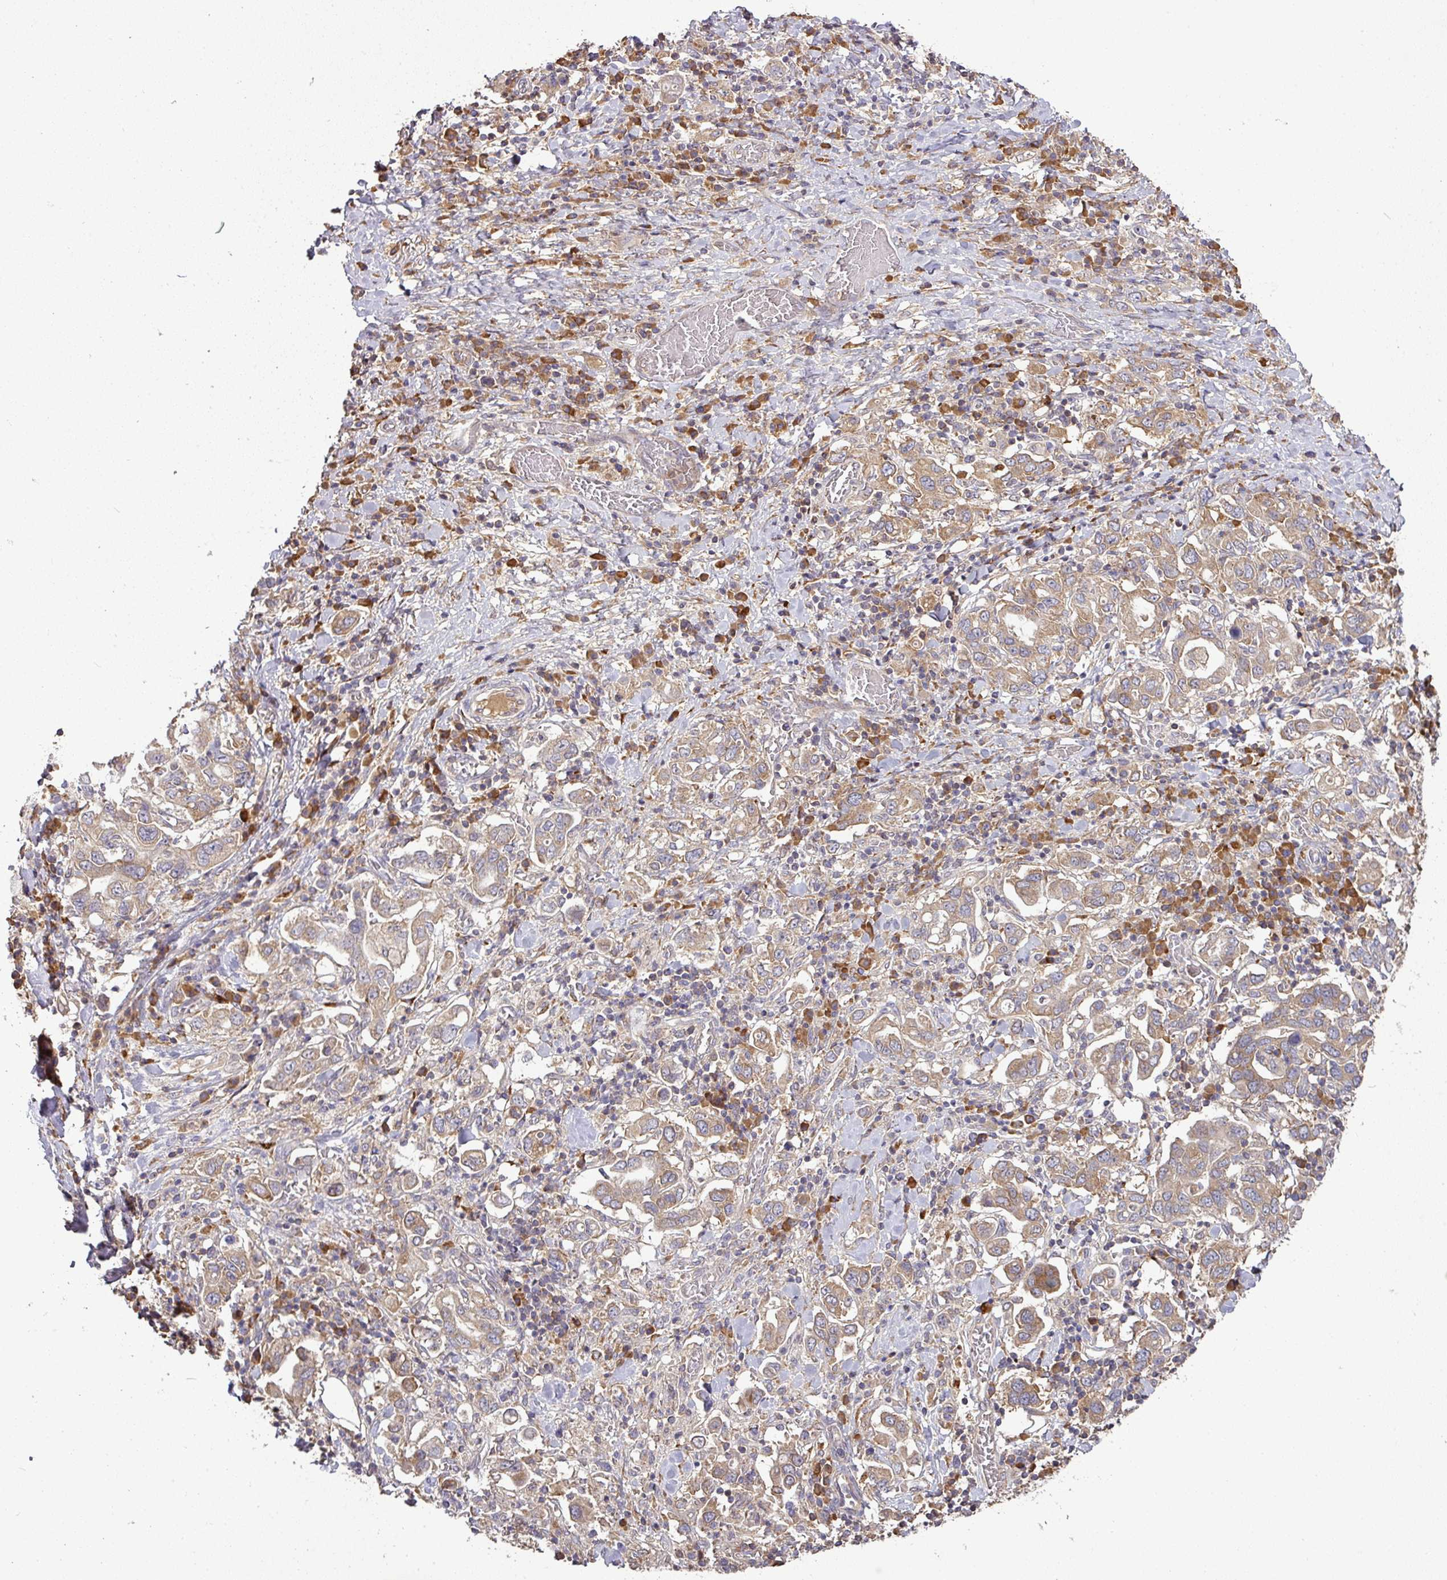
{"staining": {"intensity": "moderate", "quantity": "25%-75%", "location": "cytoplasmic/membranous"}, "tissue": "stomach cancer", "cell_type": "Tumor cells", "image_type": "cancer", "snomed": [{"axis": "morphology", "description": "Adenocarcinoma, NOS"}, {"axis": "topography", "description": "Stomach, upper"}, {"axis": "topography", "description": "Stomach"}], "caption": "A brown stain highlights moderate cytoplasmic/membranous staining of a protein in human adenocarcinoma (stomach) tumor cells. (Brightfield microscopy of DAB IHC at high magnification).", "gene": "GALP", "patient": {"sex": "male", "age": 62}}